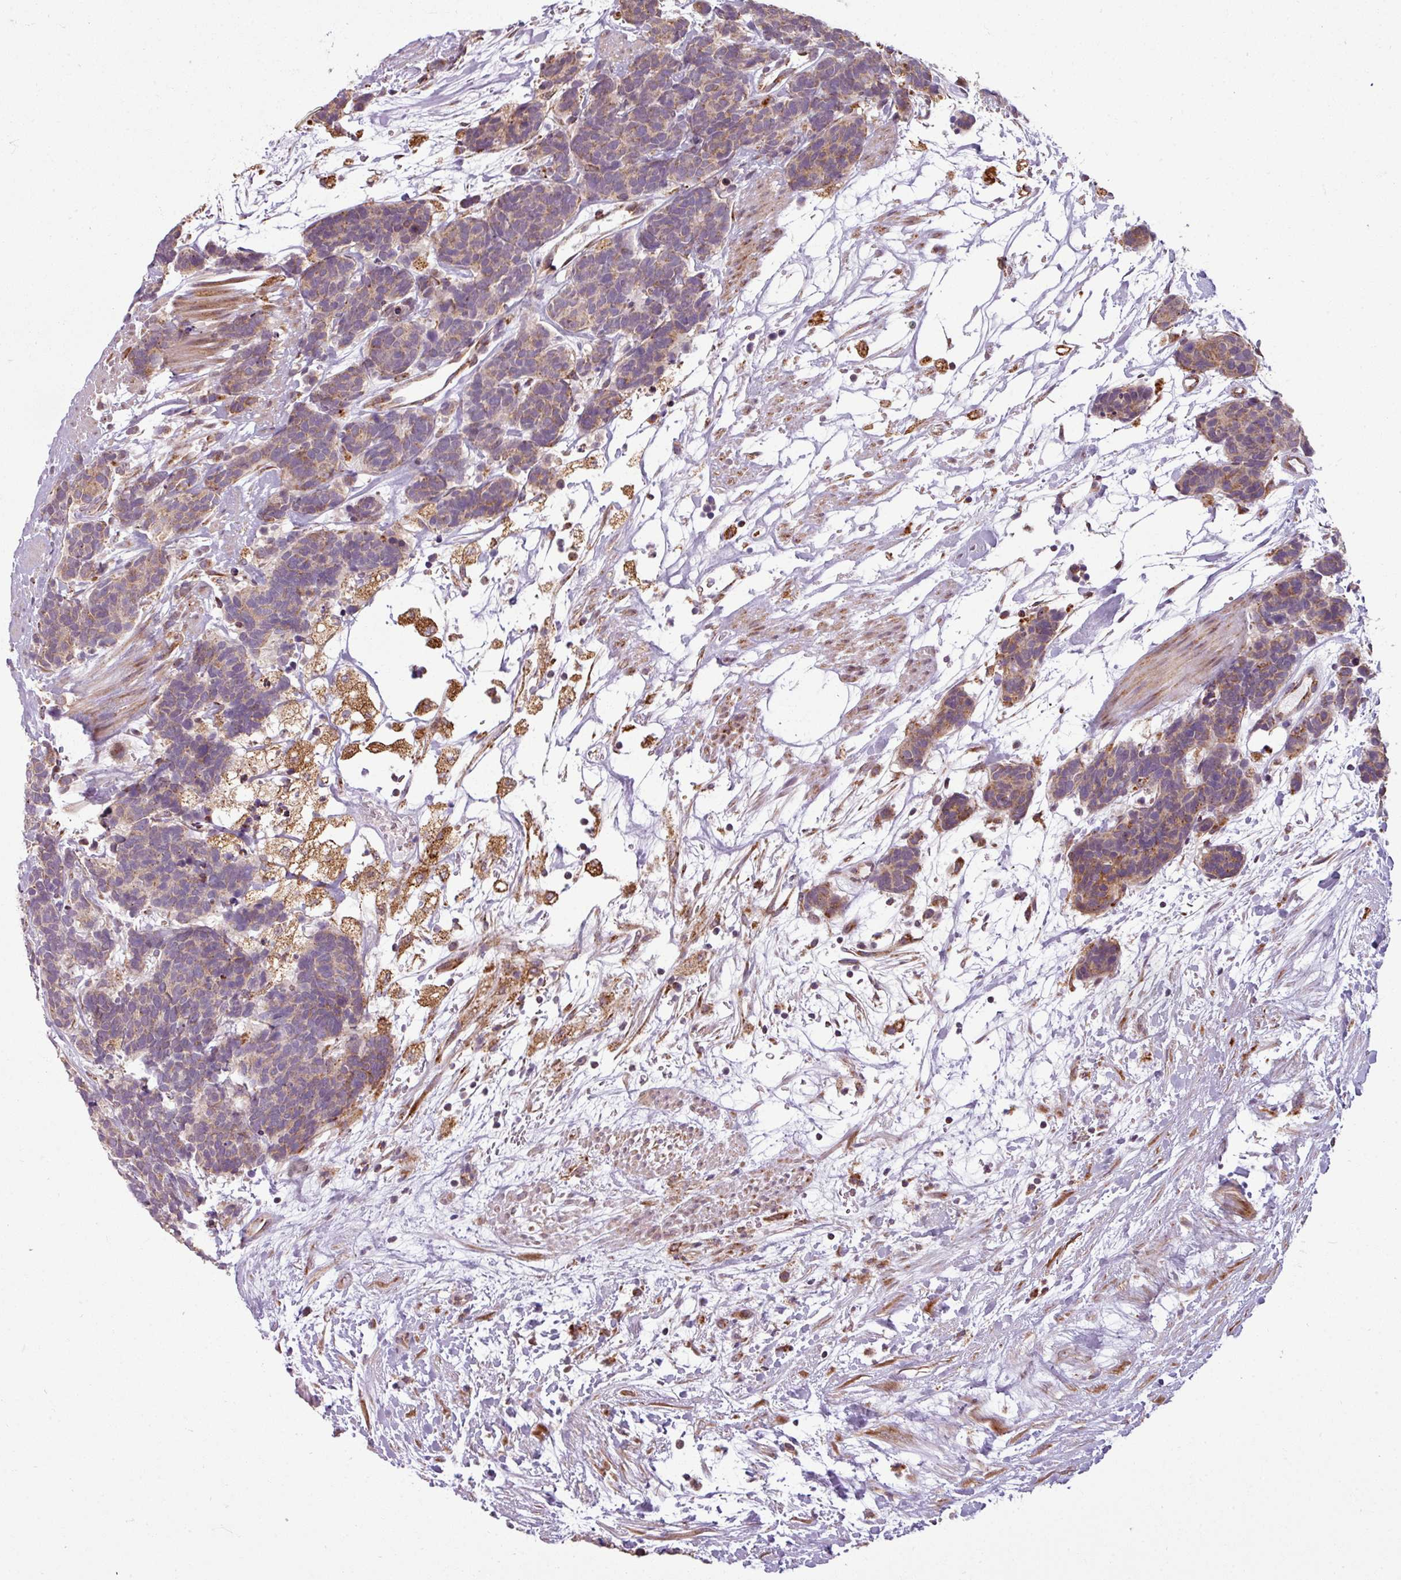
{"staining": {"intensity": "weak", "quantity": "25%-75%", "location": "cytoplasmic/membranous"}, "tissue": "carcinoid", "cell_type": "Tumor cells", "image_type": "cancer", "snomed": [{"axis": "morphology", "description": "Carcinoma, NOS"}, {"axis": "morphology", "description": "Carcinoid, malignant, NOS"}, {"axis": "topography", "description": "Prostate"}], "caption": "Protein expression analysis of human carcinoid reveals weak cytoplasmic/membranous expression in approximately 25%-75% of tumor cells.", "gene": "MAGT1", "patient": {"sex": "male", "age": 57}}